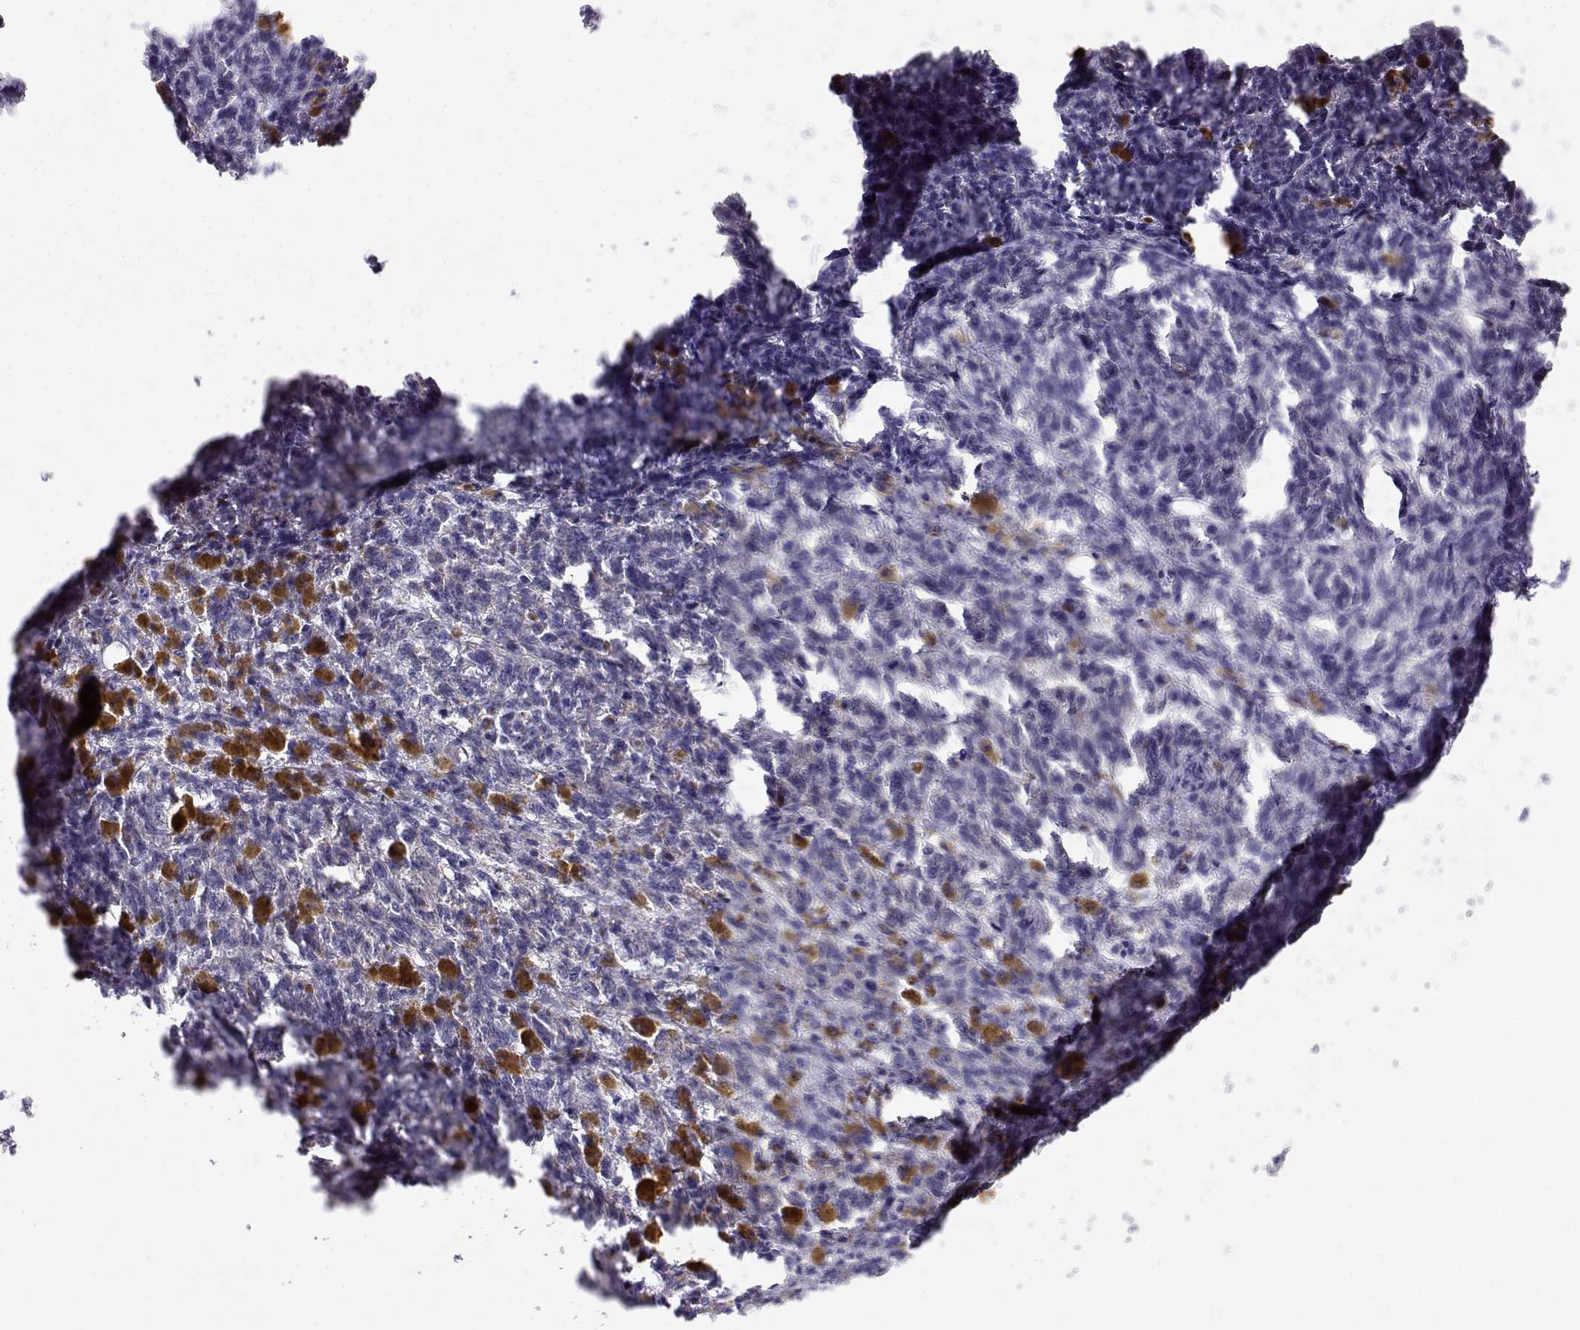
{"staining": {"intensity": "negative", "quantity": "none", "location": "none"}, "tissue": "melanoma", "cell_type": "Tumor cells", "image_type": "cancer", "snomed": [{"axis": "morphology", "description": "Malignant melanoma, NOS"}, {"axis": "topography", "description": "Skin"}], "caption": "Tumor cells are negative for protein expression in human malignant melanoma. (Brightfield microscopy of DAB (3,3'-diaminobenzidine) immunohistochemistry (IHC) at high magnification).", "gene": "CDHR1", "patient": {"sex": "female", "age": 34}}